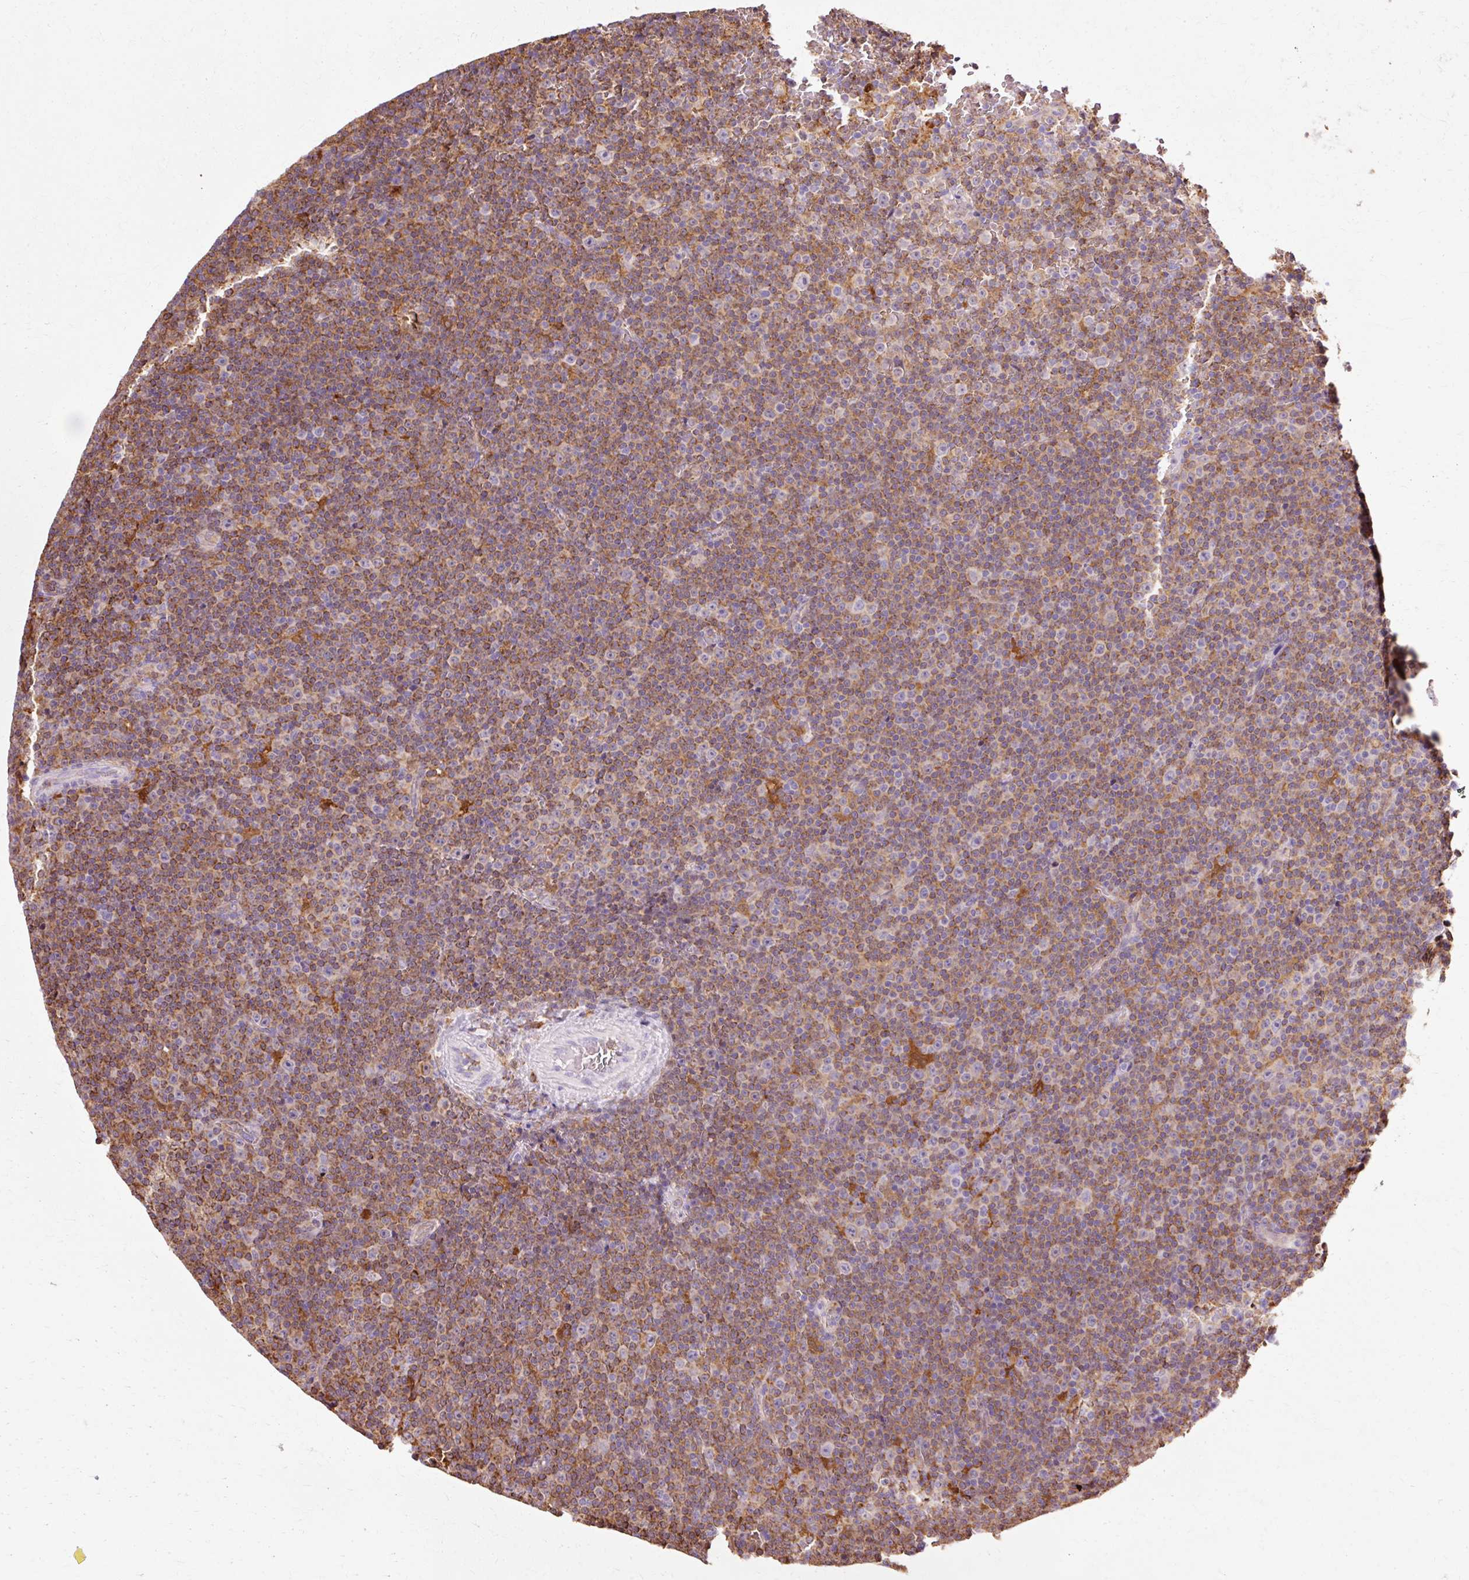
{"staining": {"intensity": "moderate", "quantity": ">75%", "location": "cytoplasmic/membranous"}, "tissue": "lymphoma", "cell_type": "Tumor cells", "image_type": "cancer", "snomed": [{"axis": "morphology", "description": "Malignant lymphoma, non-Hodgkin's type, Low grade"}, {"axis": "topography", "description": "Lymph node"}], "caption": "A photomicrograph of human lymphoma stained for a protein shows moderate cytoplasmic/membranous brown staining in tumor cells.", "gene": "GPX1", "patient": {"sex": "female", "age": 67}}